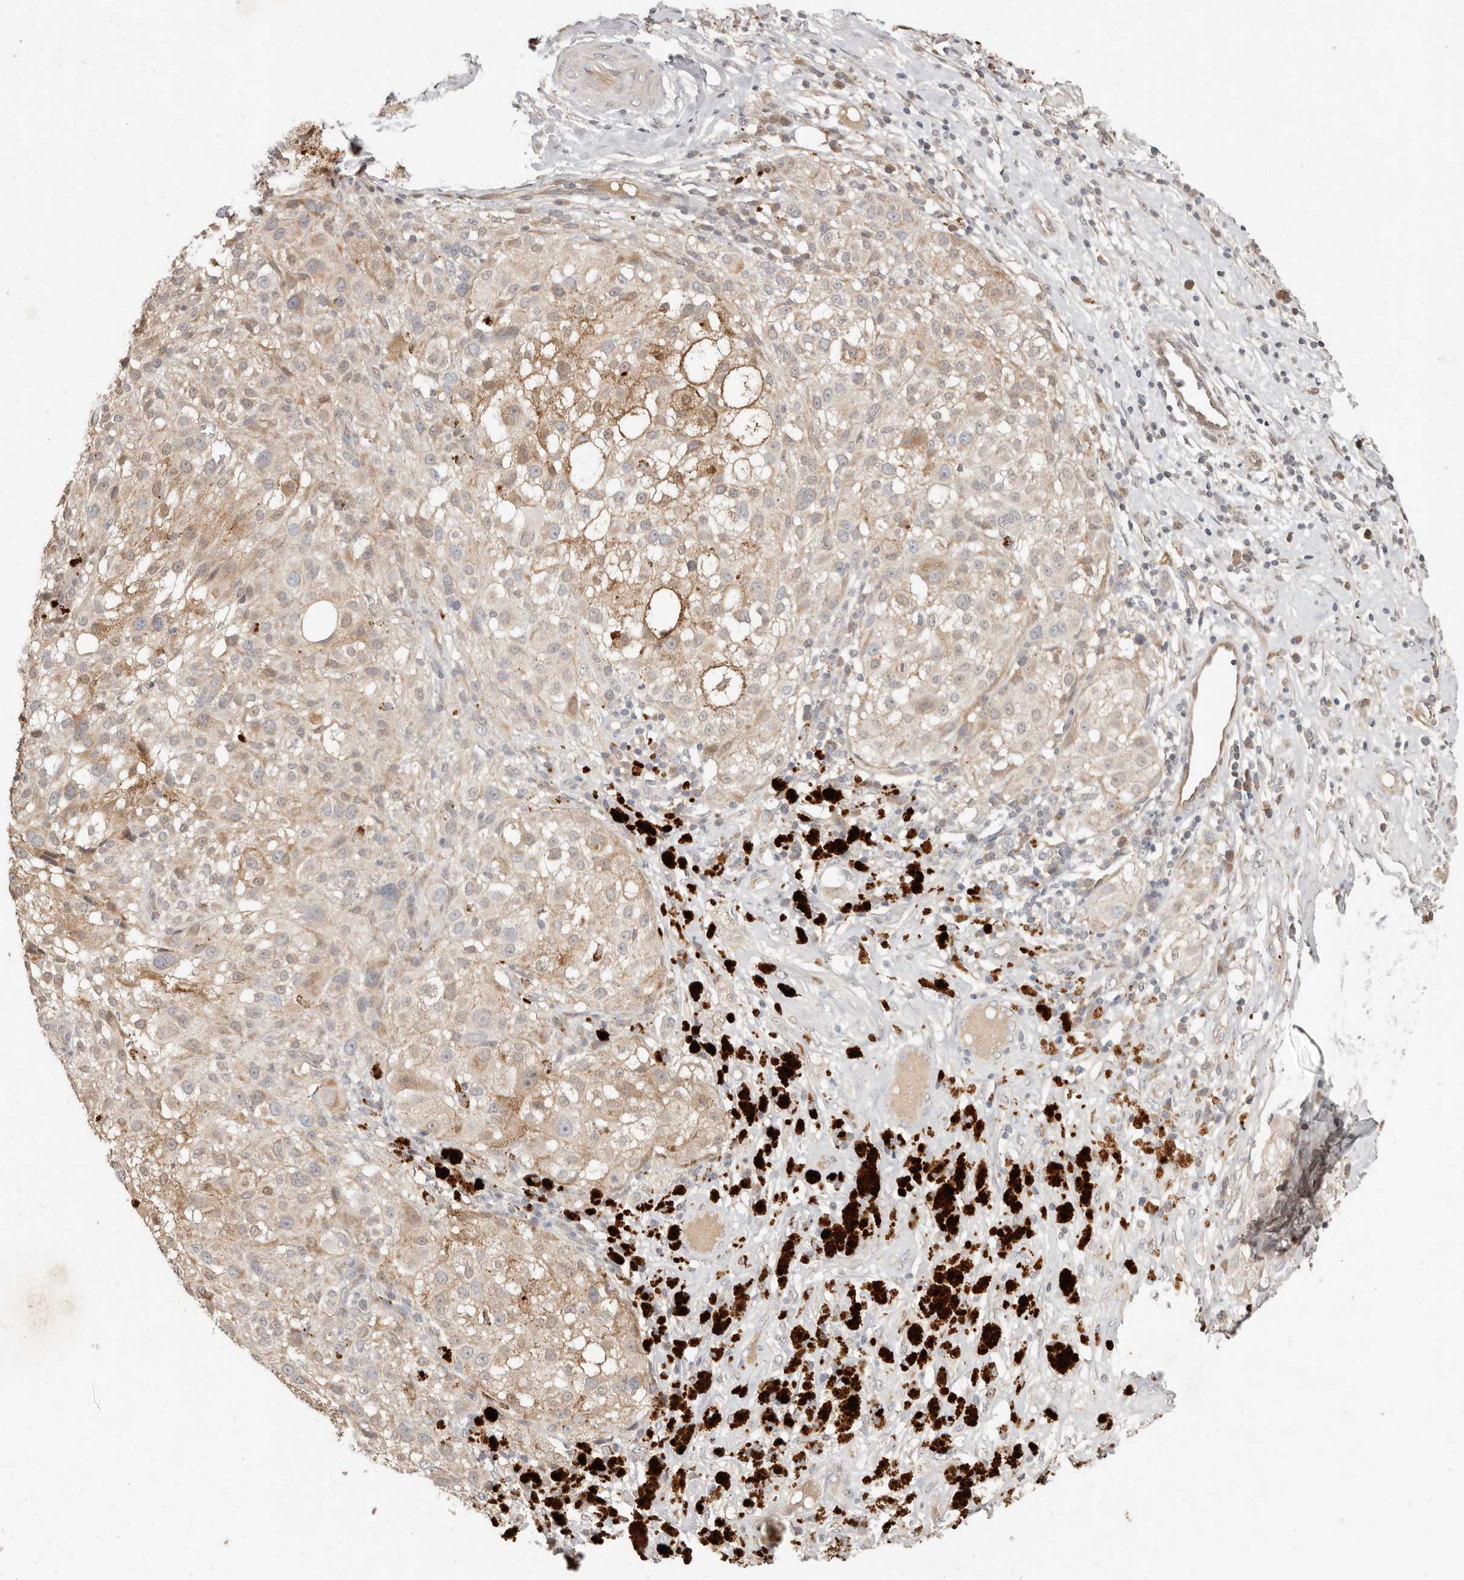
{"staining": {"intensity": "weak", "quantity": ">75%", "location": "cytoplasmic/membranous"}, "tissue": "melanoma", "cell_type": "Tumor cells", "image_type": "cancer", "snomed": [{"axis": "morphology", "description": "Necrosis, NOS"}, {"axis": "morphology", "description": "Malignant melanoma, NOS"}, {"axis": "topography", "description": "Skin"}], "caption": "Protein staining reveals weak cytoplasmic/membranous positivity in approximately >75% of tumor cells in melanoma.", "gene": "MTFR2", "patient": {"sex": "female", "age": 87}}